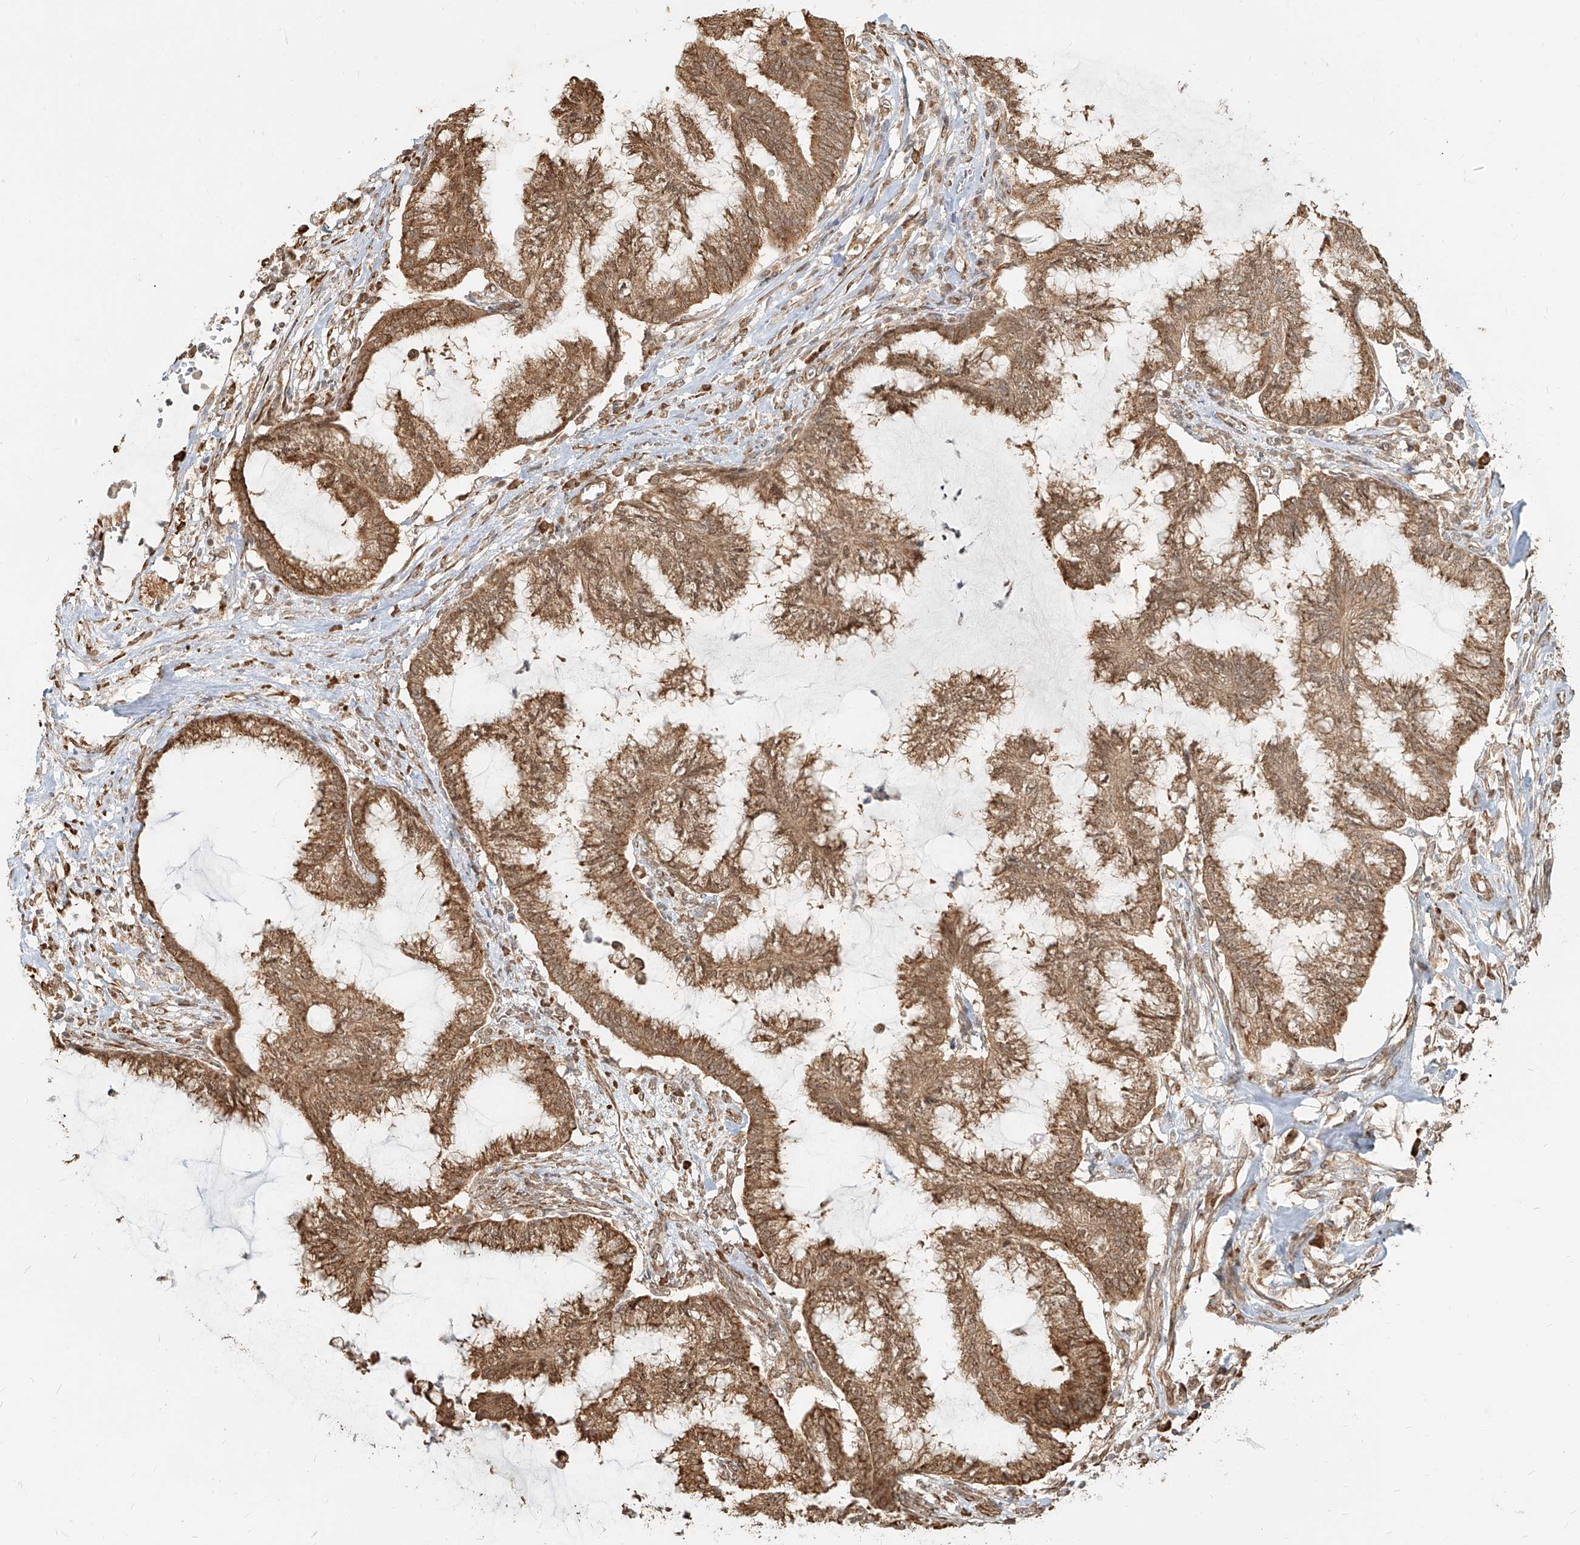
{"staining": {"intensity": "moderate", "quantity": ">75%", "location": "cytoplasmic/membranous"}, "tissue": "endometrial cancer", "cell_type": "Tumor cells", "image_type": "cancer", "snomed": [{"axis": "morphology", "description": "Adenocarcinoma, NOS"}, {"axis": "topography", "description": "Endometrium"}], "caption": "Immunohistochemistry staining of endometrial adenocarcinoma, which reveals medium levels of moderate cytoplasmic/membranous staining in about >75% of tumor cells indicating moderate cytoplasmic/membranous protein positivity. The staining was performed using DAB (3,3'-diaminobenzidine) (brown) for protein detection and nuclei were counterstained in hematoxylin (blue).", "gene": "UBE2K", "patient": {"sex": "female", "age": 86}}